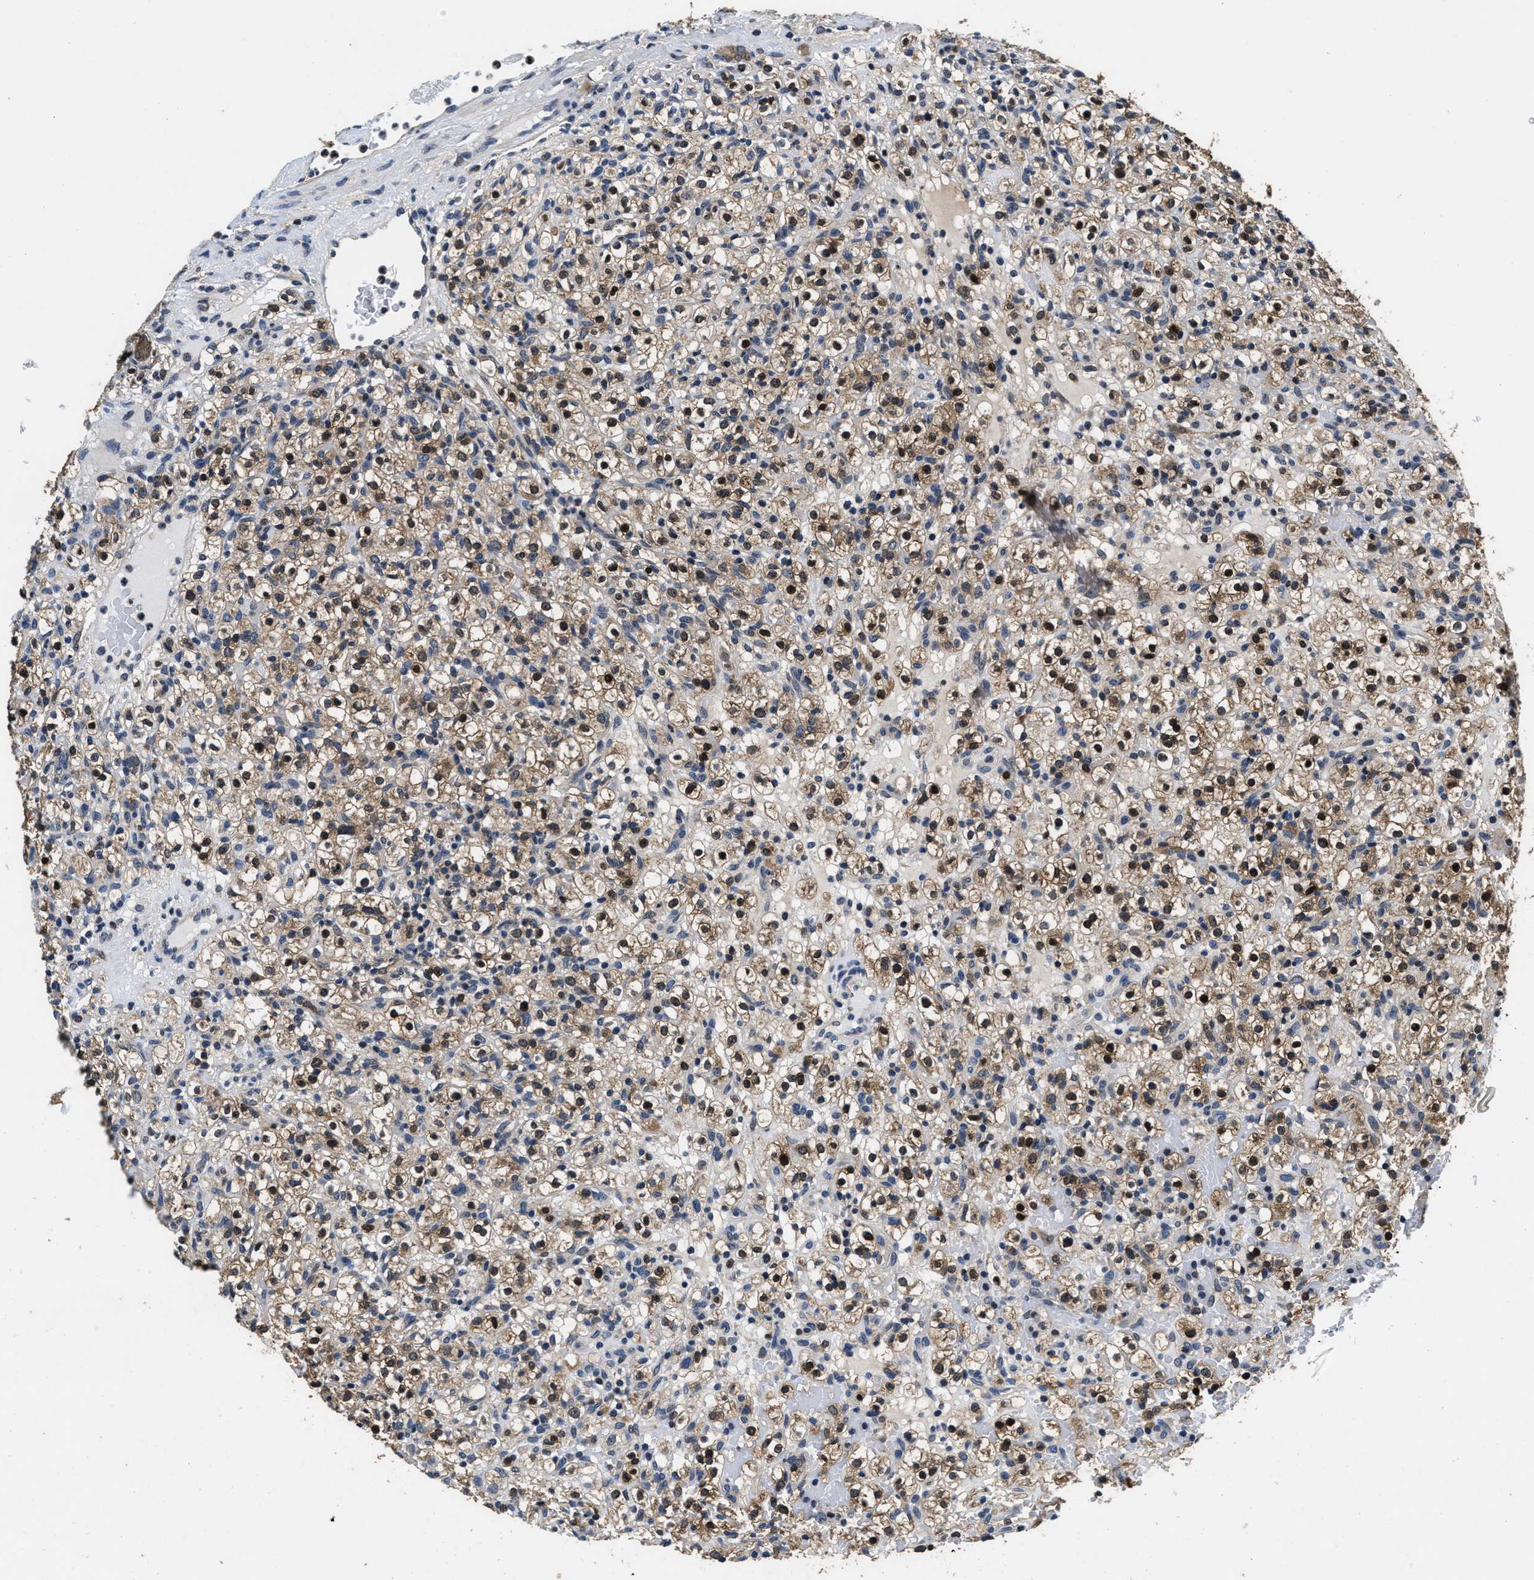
{"staining": {"intensity": "moderate", "quantity": ">75%", "location": "cytoplasmic/membranous,nuclear"}, "tissue": "renal cancer", "cell_type": "Tumor cells", "image_type": "cancer", "snomed": [{"axis": "morphology", "description": "Normal tissue, NOS"}, {"axis": "morphology", "description": "Adenocarcinoma, NOS"}, {"axis": "topography", "description": "Kidney"}], "caption": "Immunohistochemistry (IHC) (DAB) staining of adenocarcinoma (renal) exhibits moderate cytoplasmic/membranous and nuclear protein expression in about >75% of tumor cells. The staining is performed using DAB brown chromogen to label protein expression. The nuclei are counter-stained blue using hematoxylin.", "gene": "PHPT1", "patient": {"sex": "female", "age": 72}}